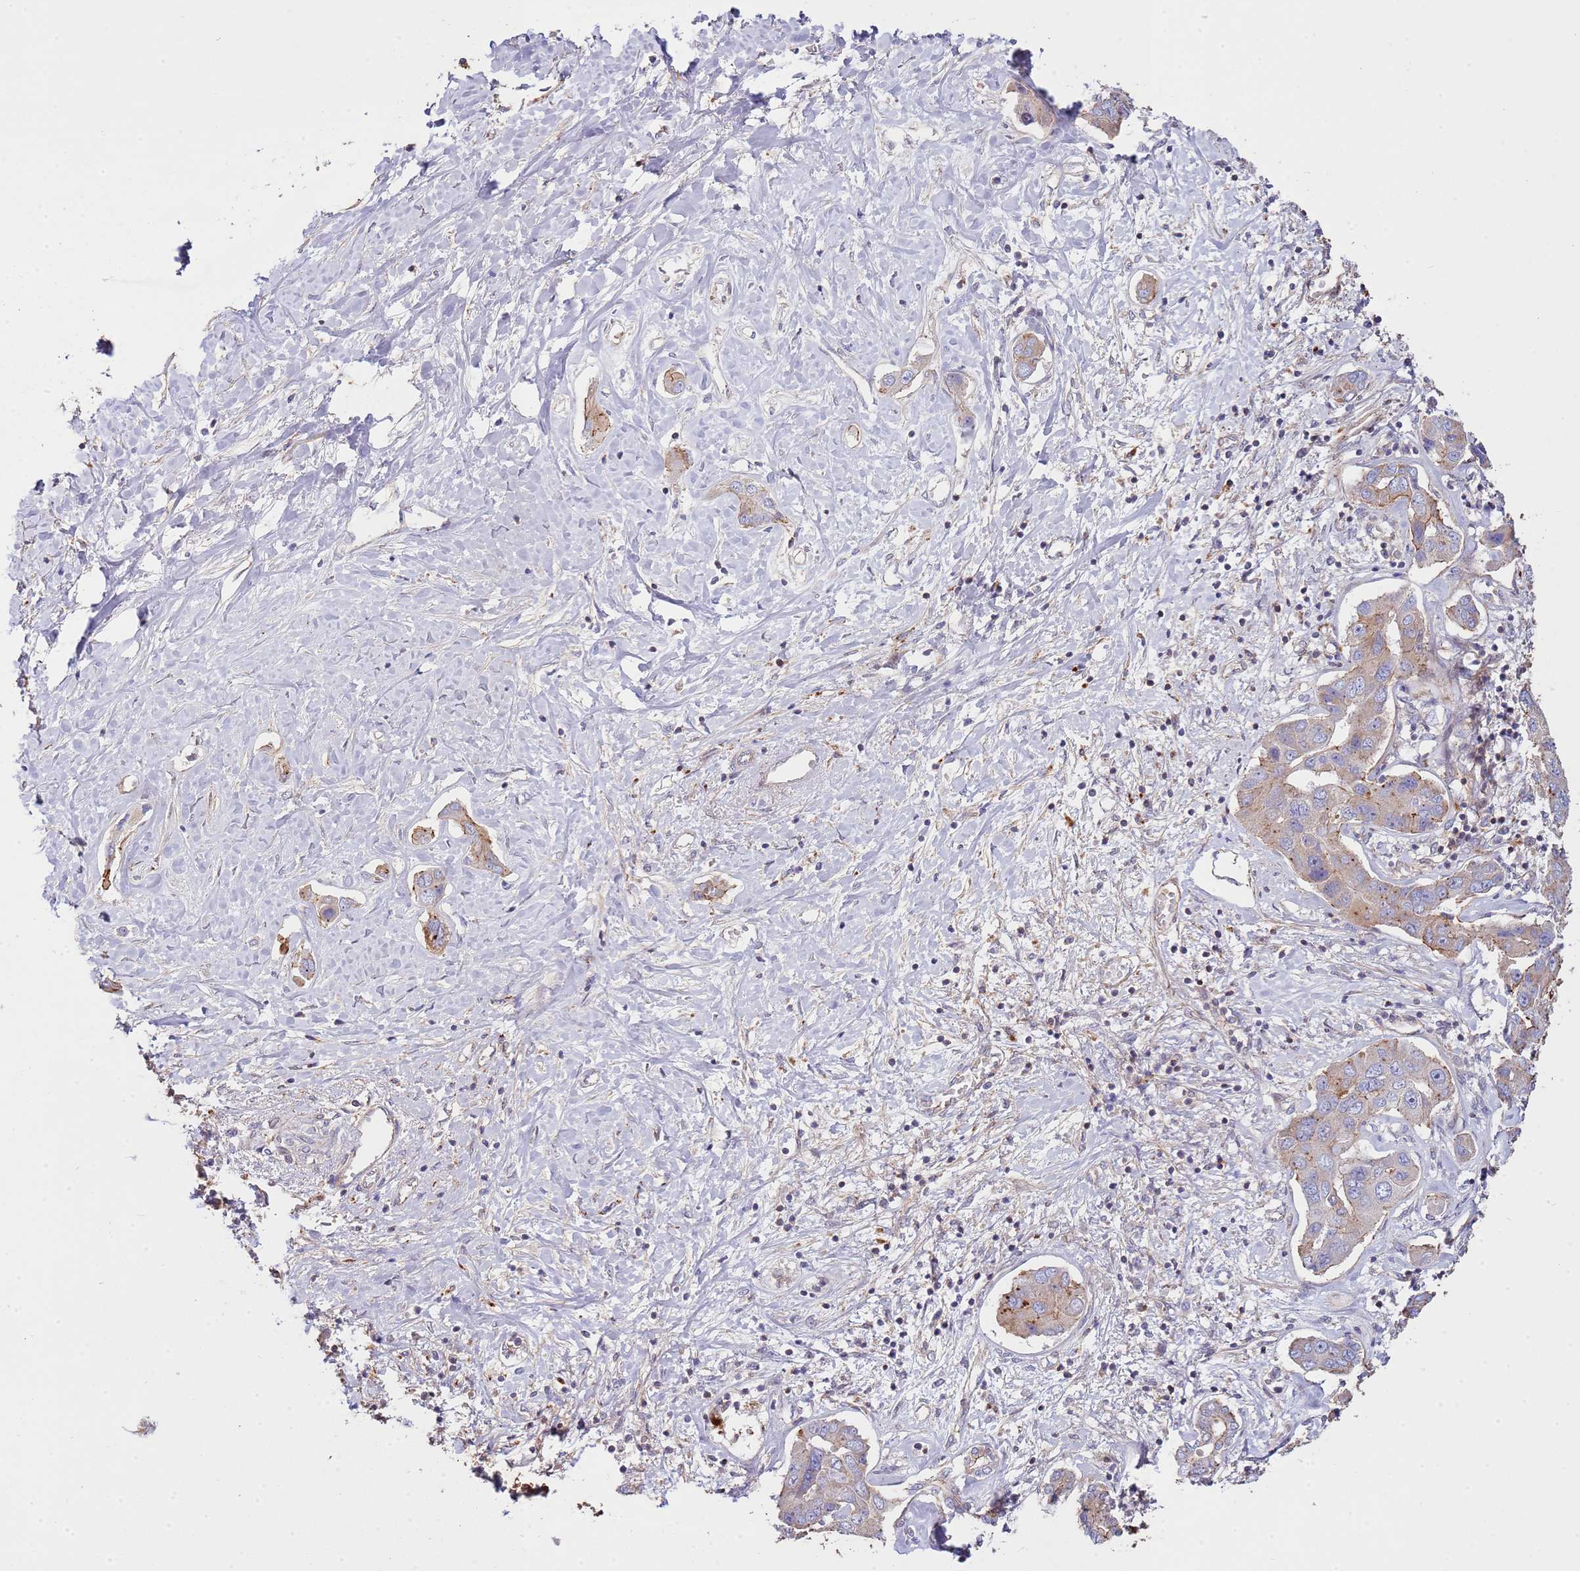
{"staining": {"intensity": "weak", "quantity": "<25%", "location": "cytoplasmic/membranous"}, "tissue": "liver cancer", "cell_type": "Tumor cells", "image_type": "cancer", "snomed": [{"axis": "morphology", "description": "Cholangiocarcinoma"}, {"axis": "topography", "description": "Liver"}], "caption": "A photomicrograph of human liver cancer (cholangiocarcinoma) is negative for staining in tumor cells.", "gene": "NDUFAF4", "patient": {"sex": "male", "age": 59}}